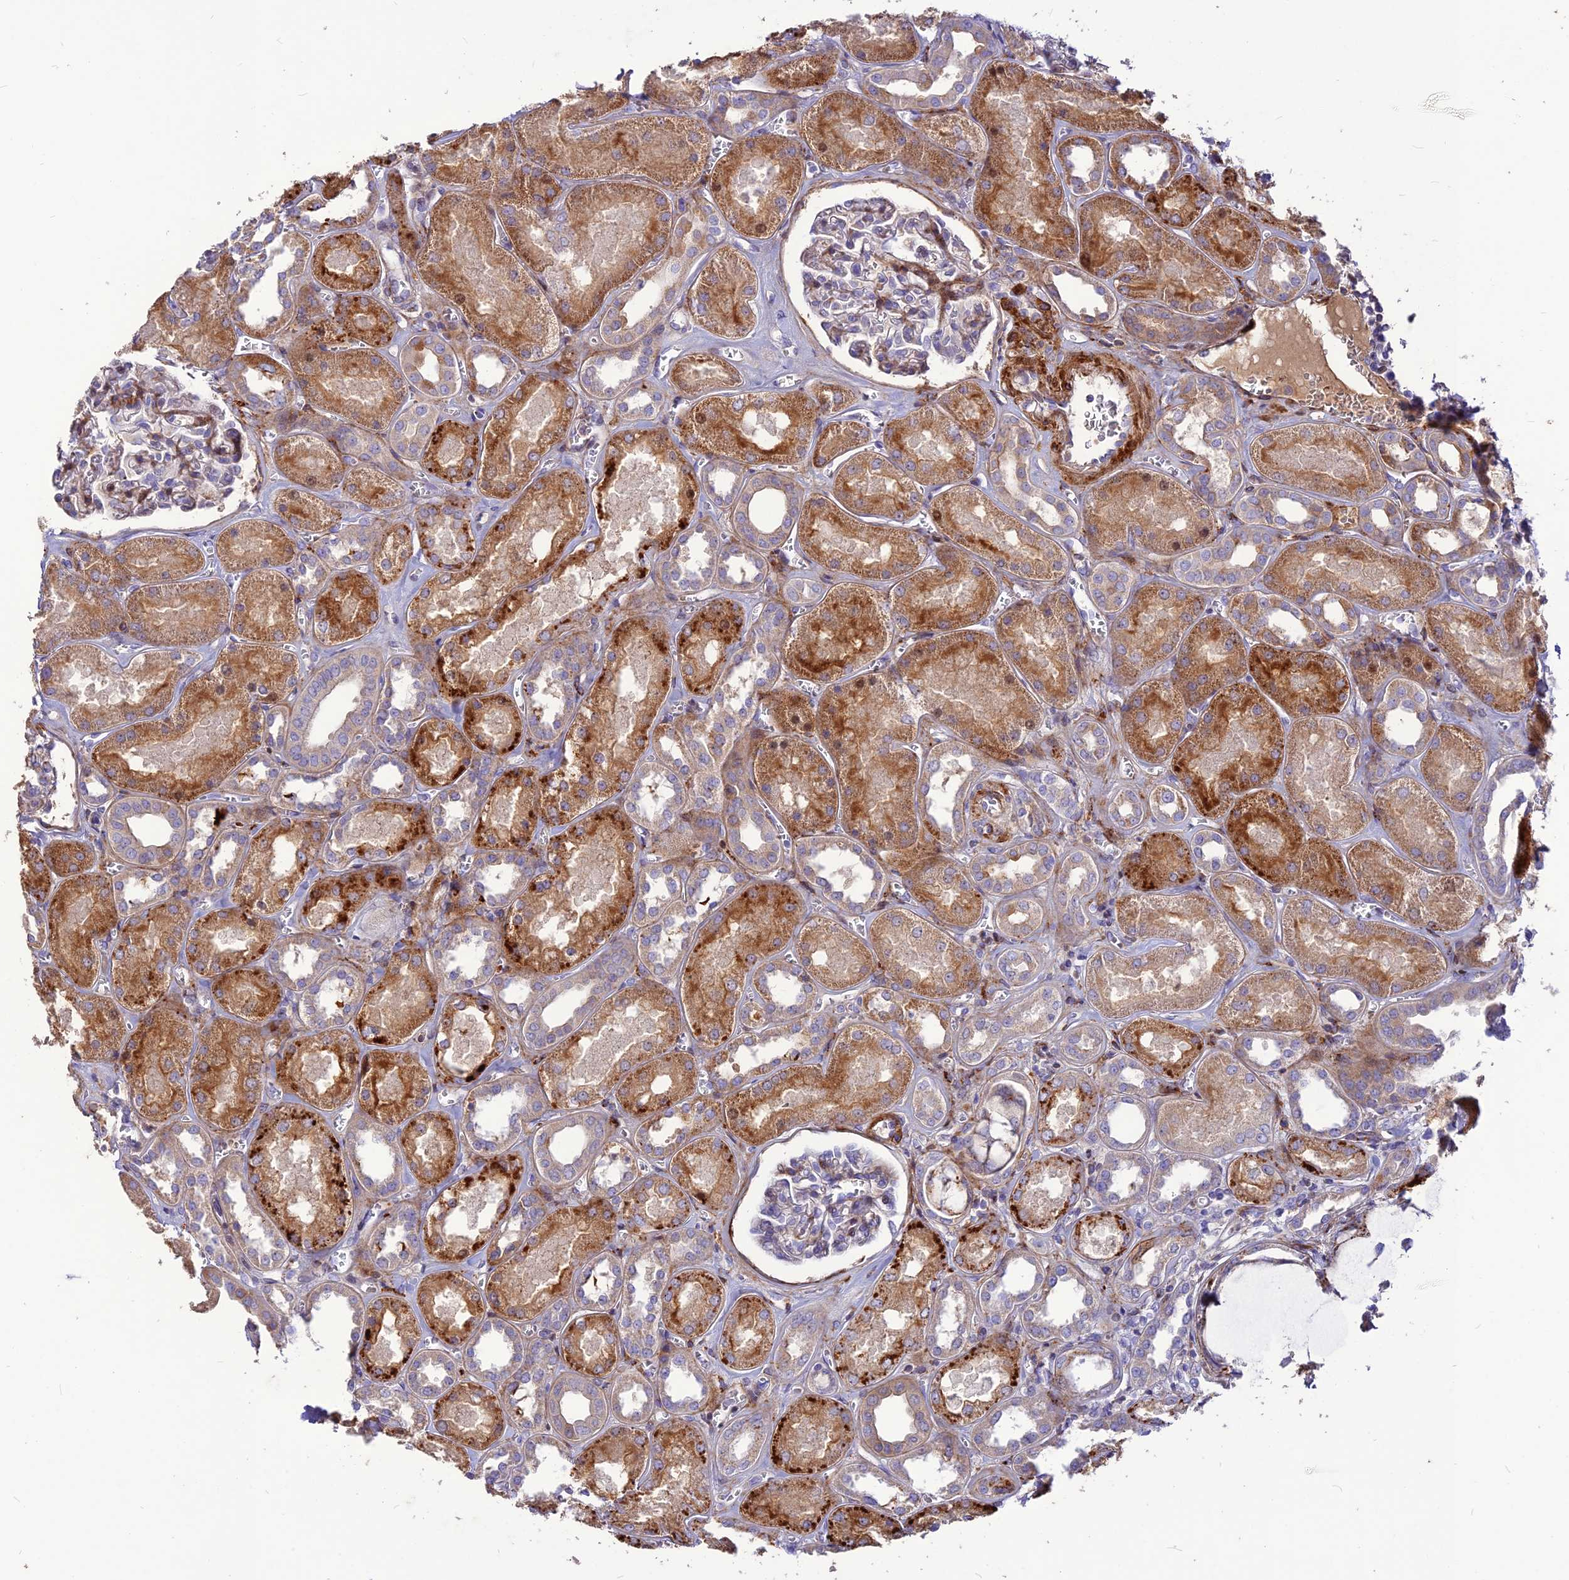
{"staining": {"intensity": "moderate", "quantity": "<25%", "location": "cytoplasmic/membranous"}, "tissue": "kidney", "cell_type": "Cells in glomeruli", "image_type": "normal", "snomed": [{"axis": "morphology", "description": "Normal tissue, NOS"}, {"axis": "morphology", "description": "Adenocarcinoma, NOS"}, {"axis": "topography", "description": "Kidney"}], "caption": "Moderate cytoplasmic/membranous protein positivity is present in approximately <25% of cells in glomeruli in kidney.", "gene": "RIMOC1", "patient": {"sex": "female", "age": 68}}